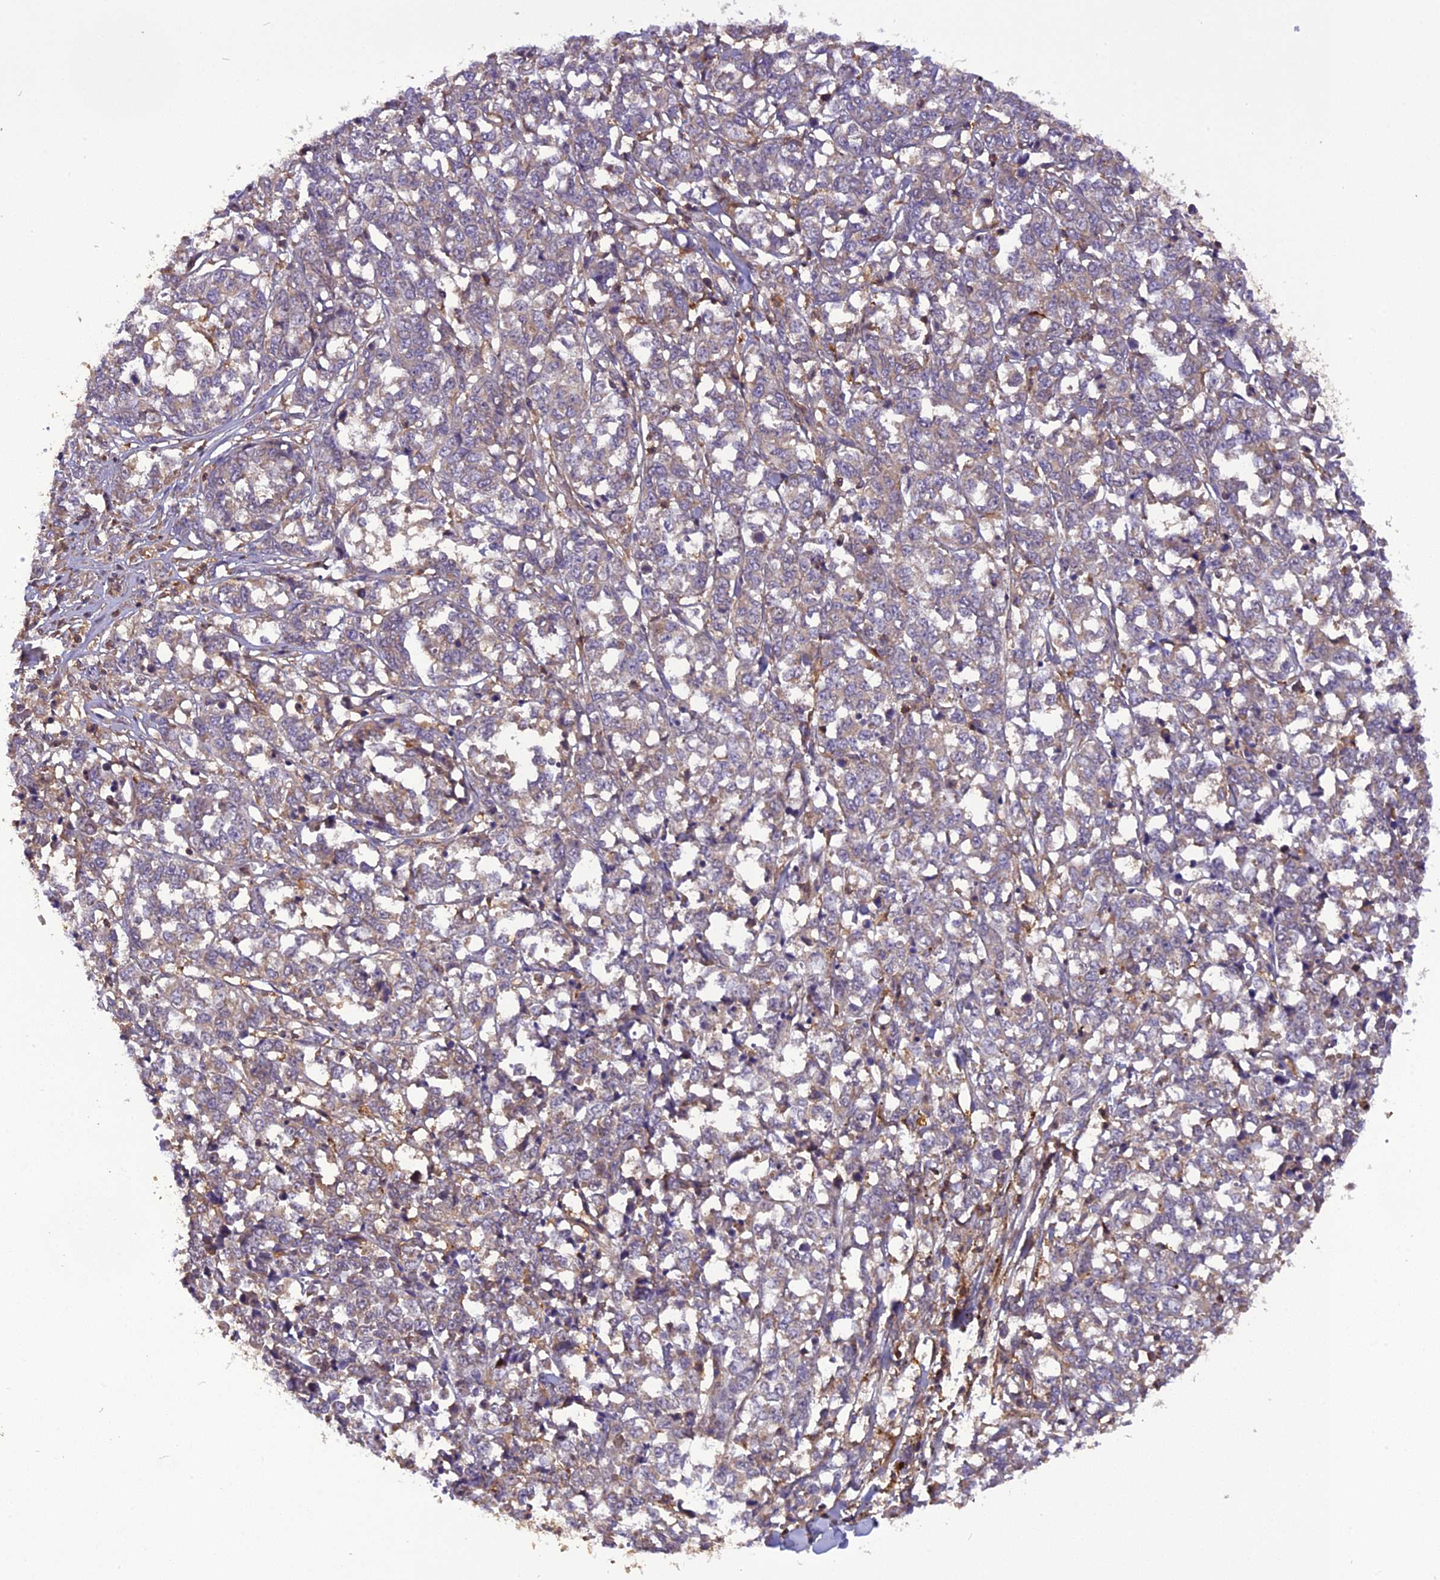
{"staining": {"intensity": "weak", "quantity": "<25%", "location": "cytoplasmic/membranous"}, "tissue": "melanoma", "cell_type": "Tumor cells", "image_type": "cancer", "snomed": [{"axis": "morphology", "description": "Malignant melanoma, NOS"}, {"axis": "topography", "description": "Skin"}], "caption": "Immunohistochemical staining of human melanoma shows no significant positivity in tumor cells.", "gene": "STOML1", "patient": {"sex": "female", "age": 72}}